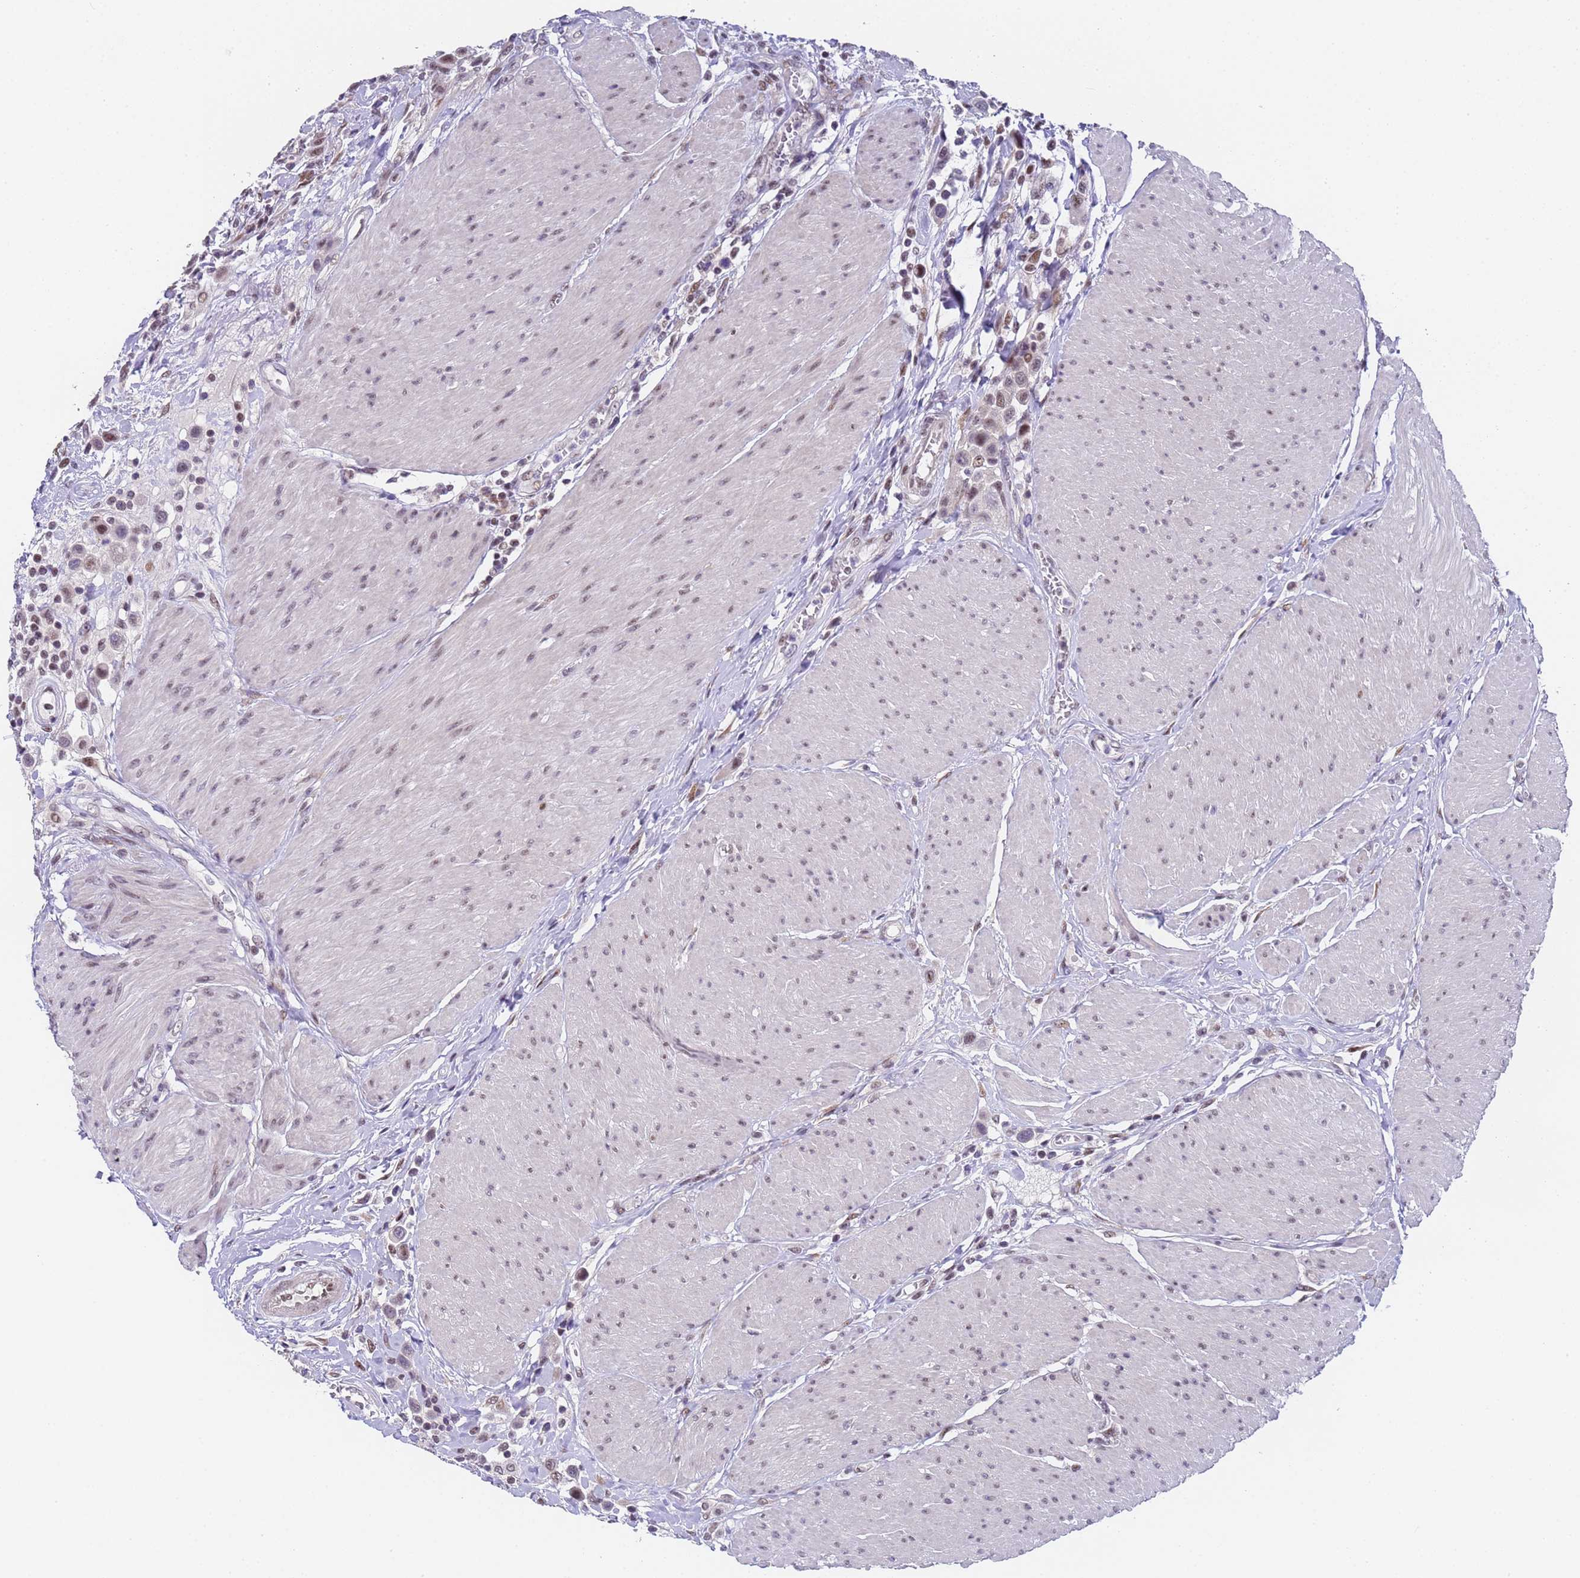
{"staining": {"intensity": "weak", "quantity": ">75%", "location": "nuclear"}, "tissue": "urothelial cancer", "cell_type": "Tumor cells", "image_type": "cancer", "snomed": [{"axis": "morphology", "description": "Urothelial carcinoma, High grade"}, {"axis": "topography", "description": "Urinary bladder"}], "caption": "Immunohistochemistry image of neoplastic tissue: human urothelial cancer stained using immunohistochemistry displays low levels of weak protein expression localized specifically in the nuclear of tumor cells, appearing as a nuclear brown color.", "gene": "FNBP4", "patient": {"sex": "male", "age": 50}}